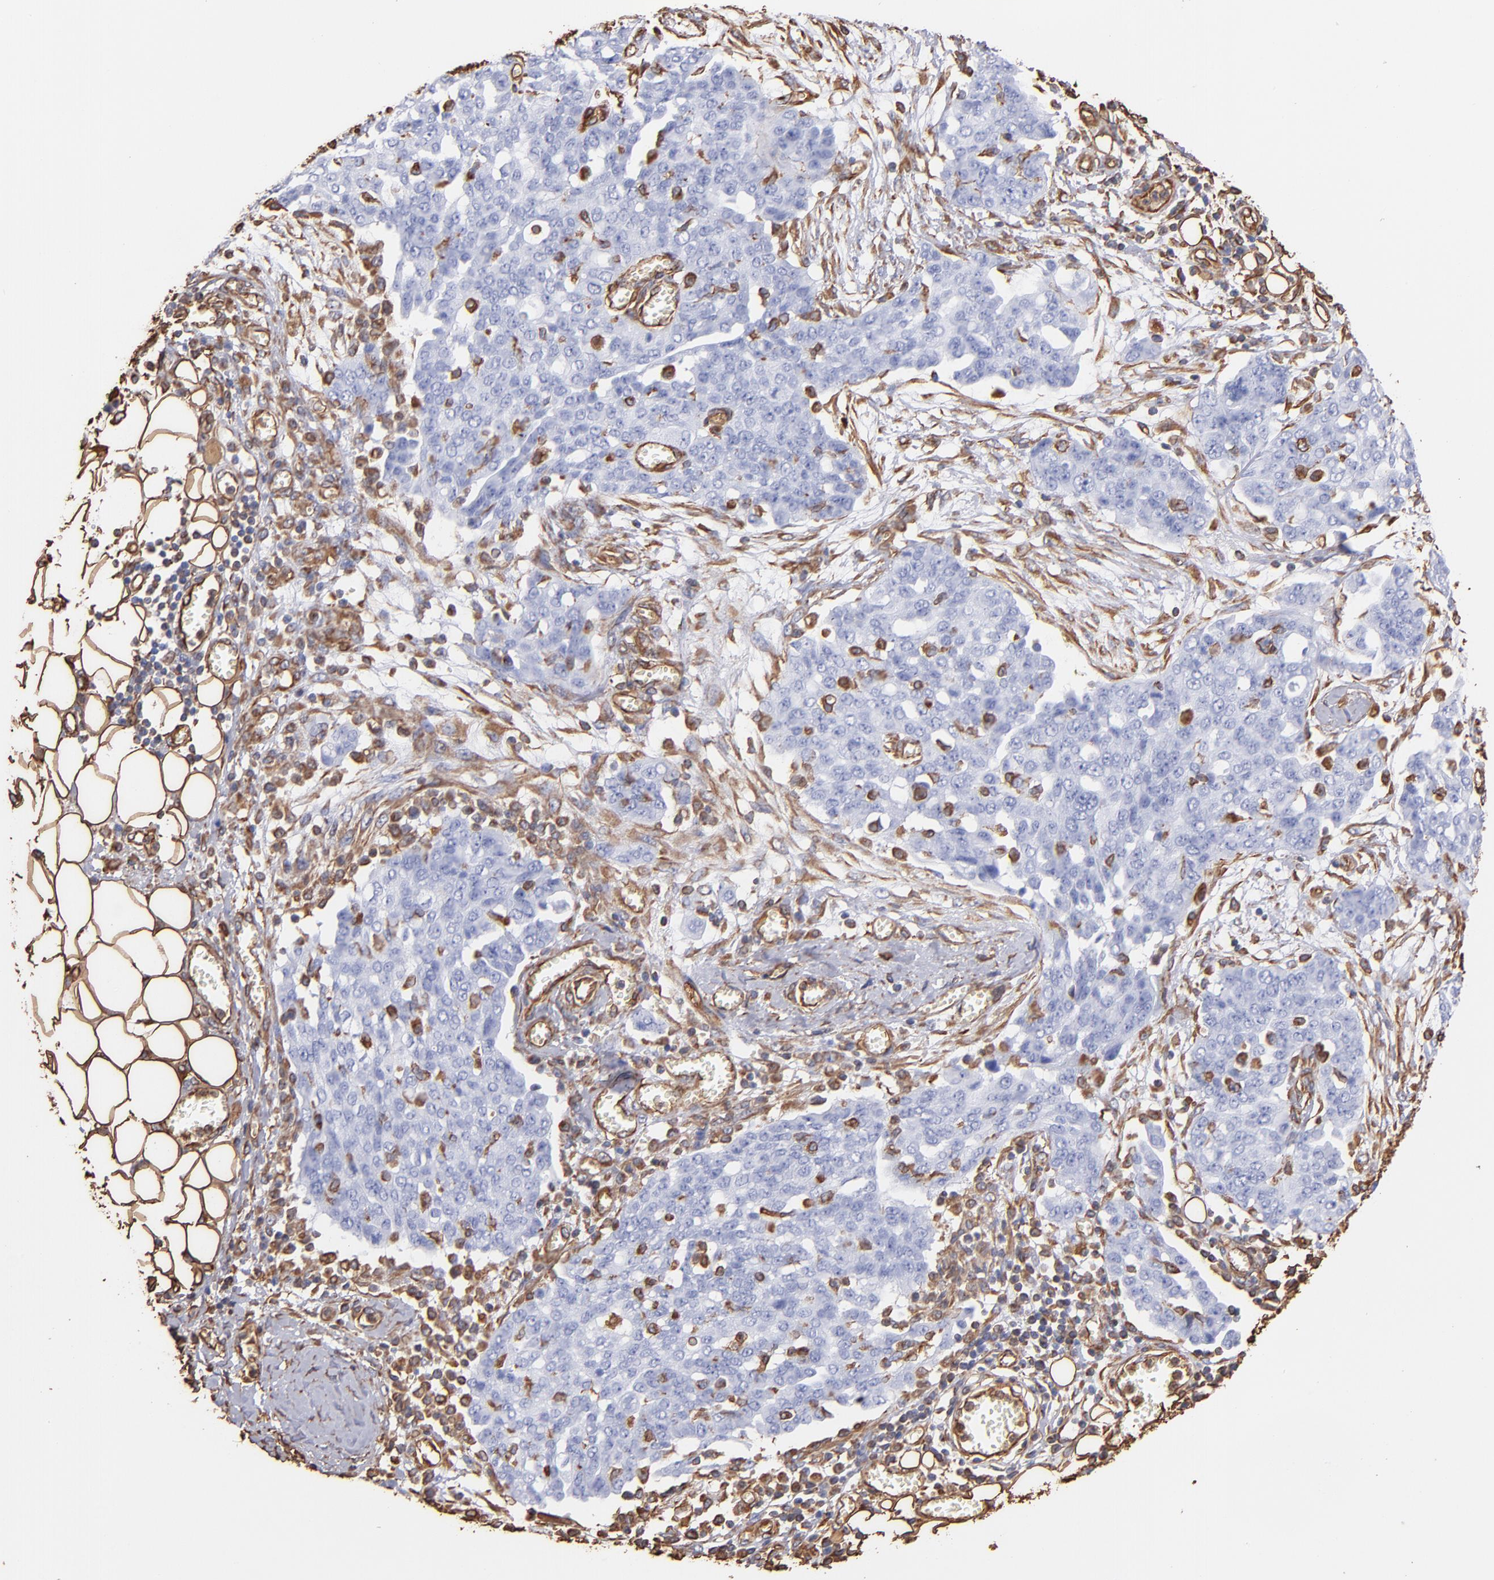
{"staining": {"intensity": "negative", "quantity": "none", "location": "none"}, "tissue": "ovarian cancer", "cell_type": "Tumor cells", "image_type": "cancer", "snomed": [{"axis": "morphology", "description": "Cystadenocarcinoma, serous, NOS"}, {"axis": "topography", "description": "Soft tissue"}, {"axis": "topography", "description": "Ovary"}], "caption": "This is an IHC histopathology image of human ovarian cancer (serous cystadenocarcinoma). There is no staining in tumor cells.", "gene": "VIM", "patient": {"sex": "female", "age": 57}}